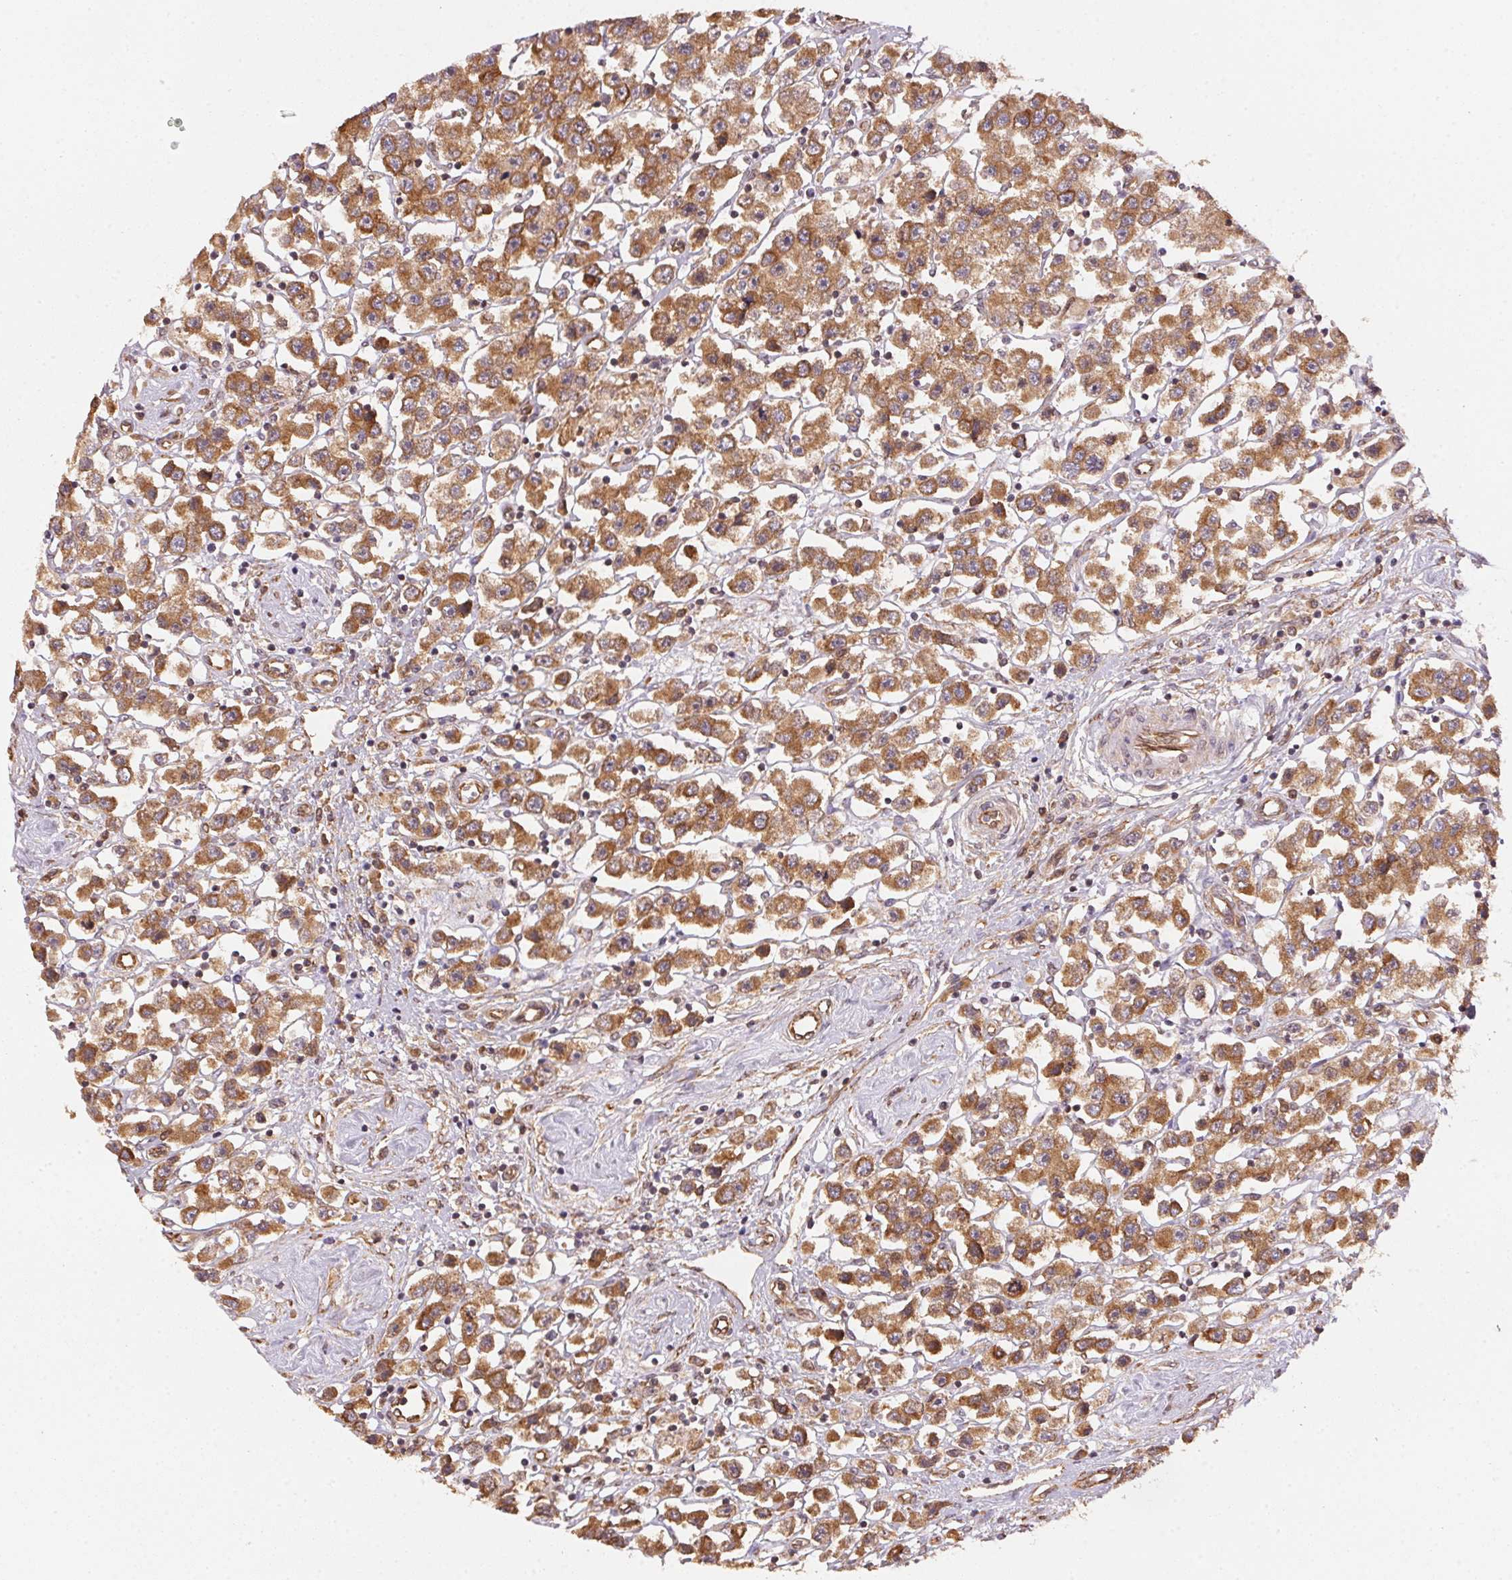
{"staining": {"intensity": "moderate", "quantity": ">75%", "location": "cytoplasmic/membranous"}, "tissue": "testis cancer", "cell_type": "Tumor cells", "image_type": "cancer", "snomed": [{"axis": "morphology", "description": "Seminoma, NOS"}, {"axis": "topography", "description": "Testis"}], "caption": "A brown stain highlights moderate cytoplasmic/membranous staining of a protein in human testis cancer (seminoma) tumor cells.", "gene": "STRN4", "patient": {"sex": "male", "age": 45}}